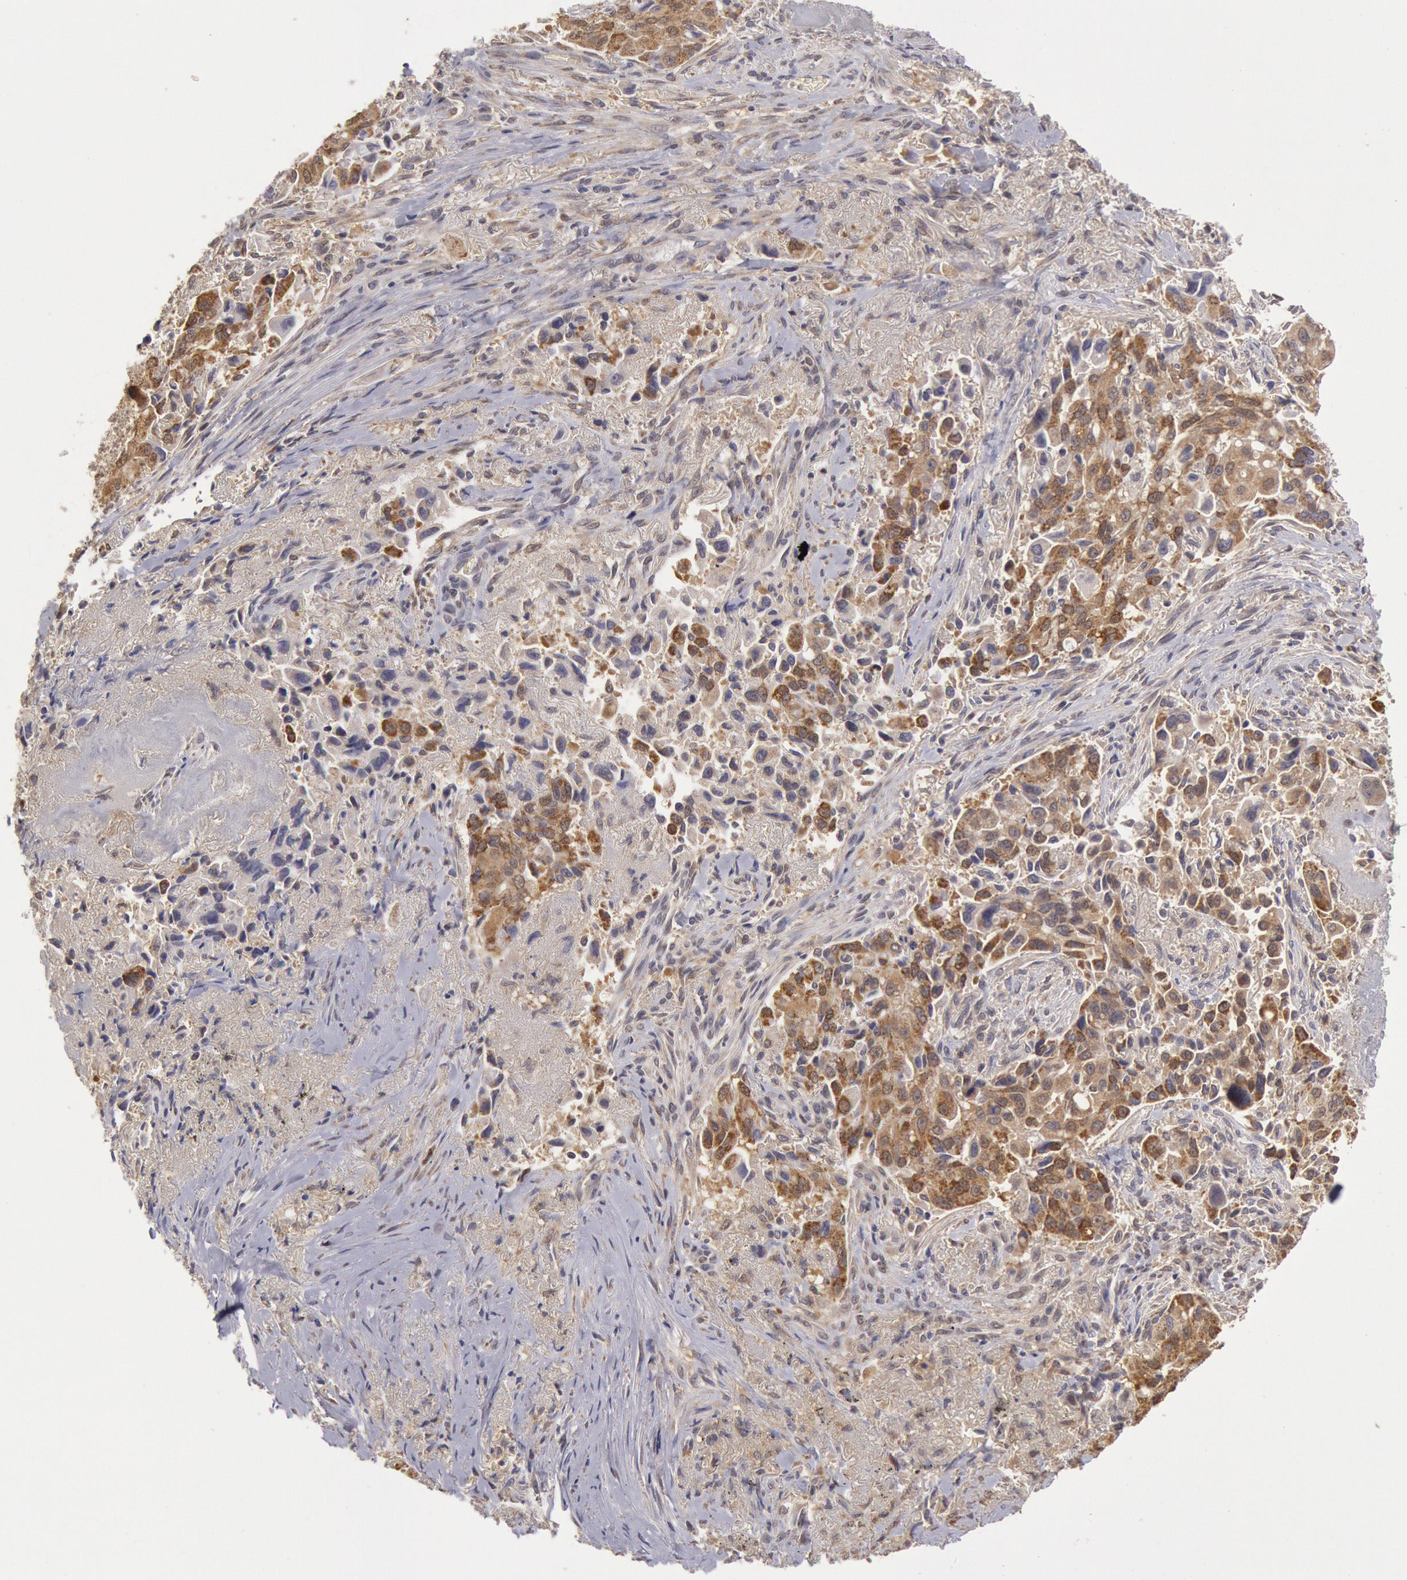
{"staining": {"intensity": "weak", "quantity": ">75%", "location": "cytoplasmic/membranous"}, "tissue": "lung cancer", "cell_type": "Tumor cells", "image_type": "cancer", "snomed": [{"axis": "morphology", "description": "Adenocarcinoma, NOS"}, {"axis": "topography", "description": "Lung"}], "caption": "Human adenocarcinoma (lung) stained with a protein marker shows weak staining in tumor cells.", "gene": "MPST", "patient": {"sex": "male", "age": 68}}